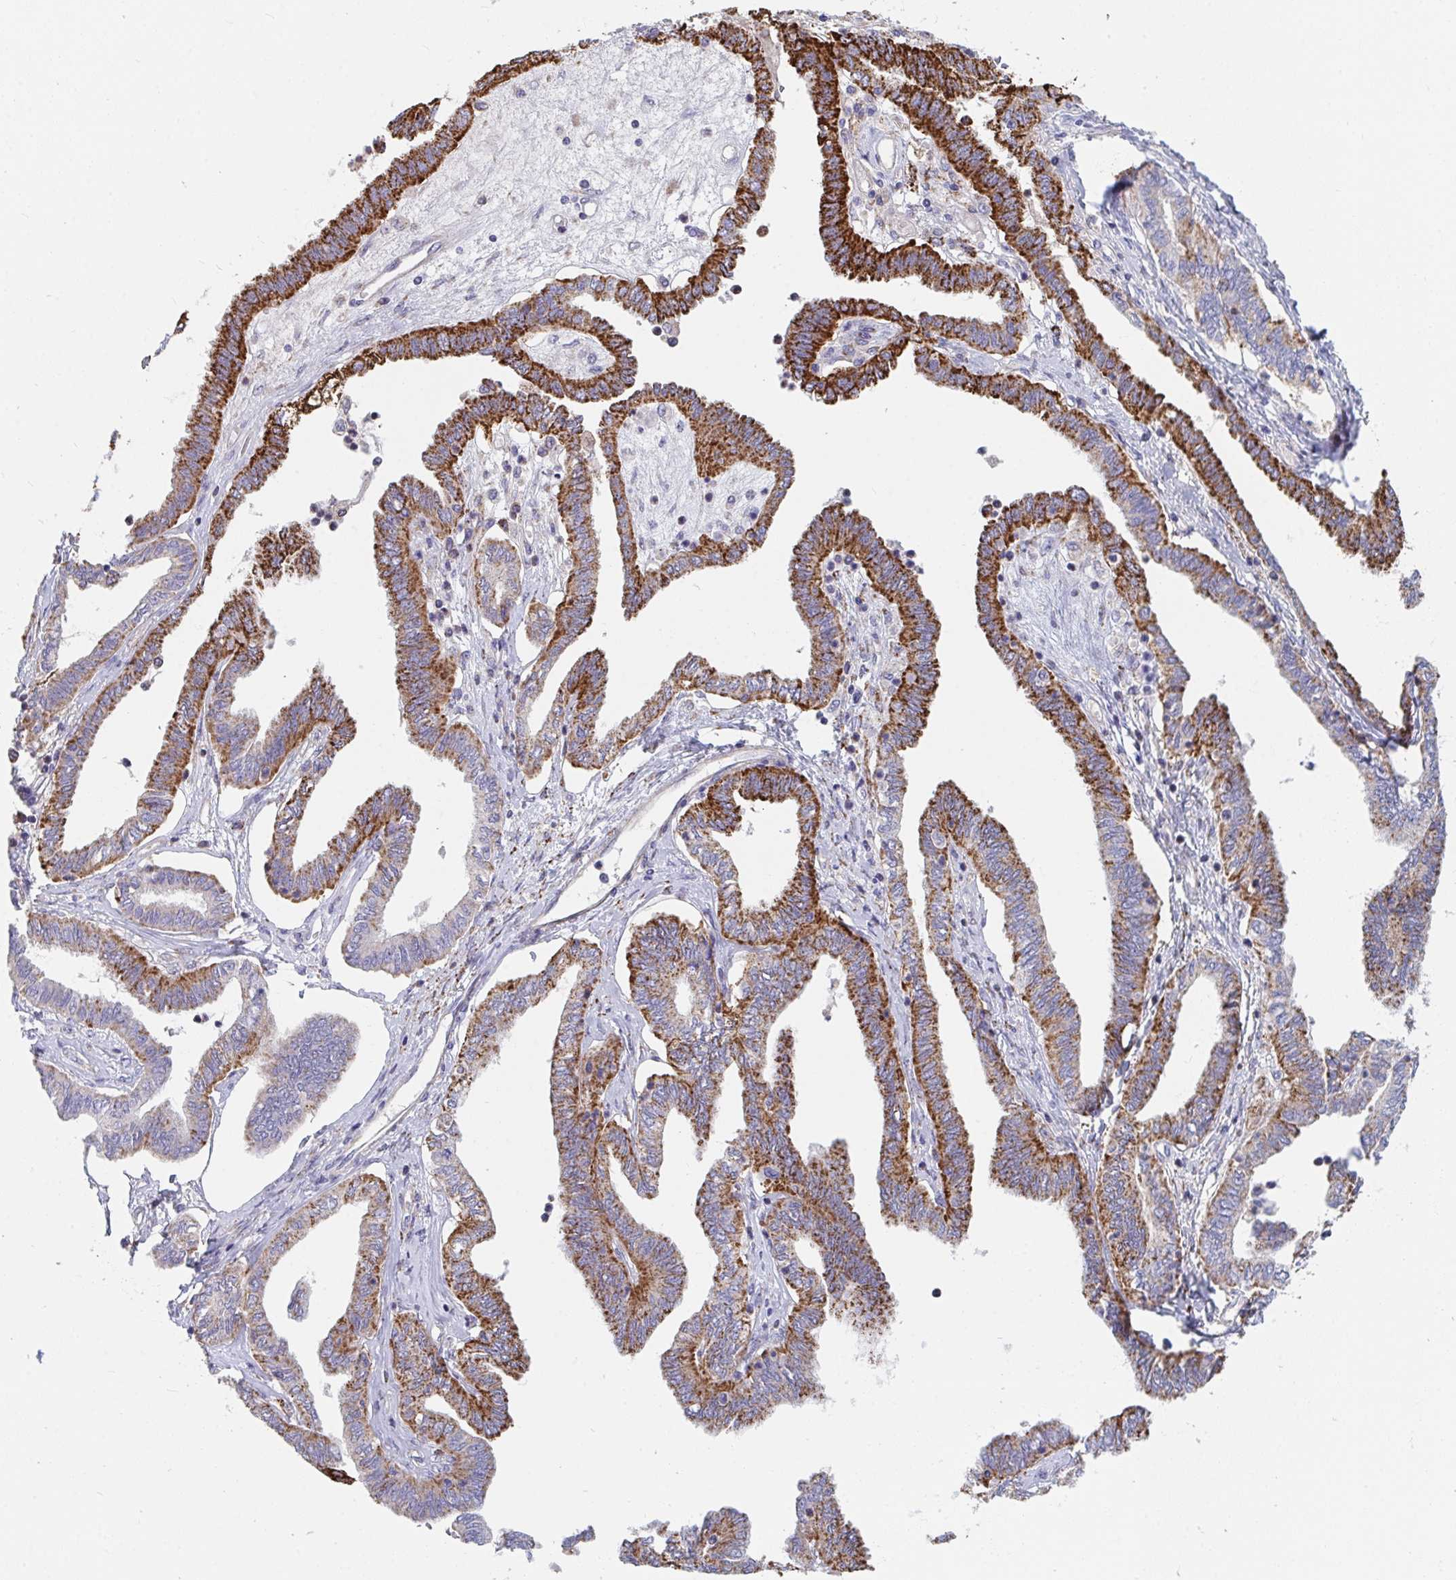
{"staining": {"intensity": "strong", "quantity": "25%-75%", "location": "cytoplasmic/membranous"}, "tissue": "ovarian cancer", "cell_type": "Tumor cells", "image_type": "cancer", "snomed": [{"axis": "morphology", "description": "Carcinoma, endometroid"}, {"axis": "topography", "description": "Ovary"}], "caption": "The micrograph exhibits staining of endometroid carcinoma (ovarian), revealing strong cytoplasmic/membranous protein expression (brown color) within tumor cells. Ihc stains the protein of interest in brown and the nuclei are stained blue.", "gene": "FAM156B", "patient": {"sex": "female", "age": 70}}